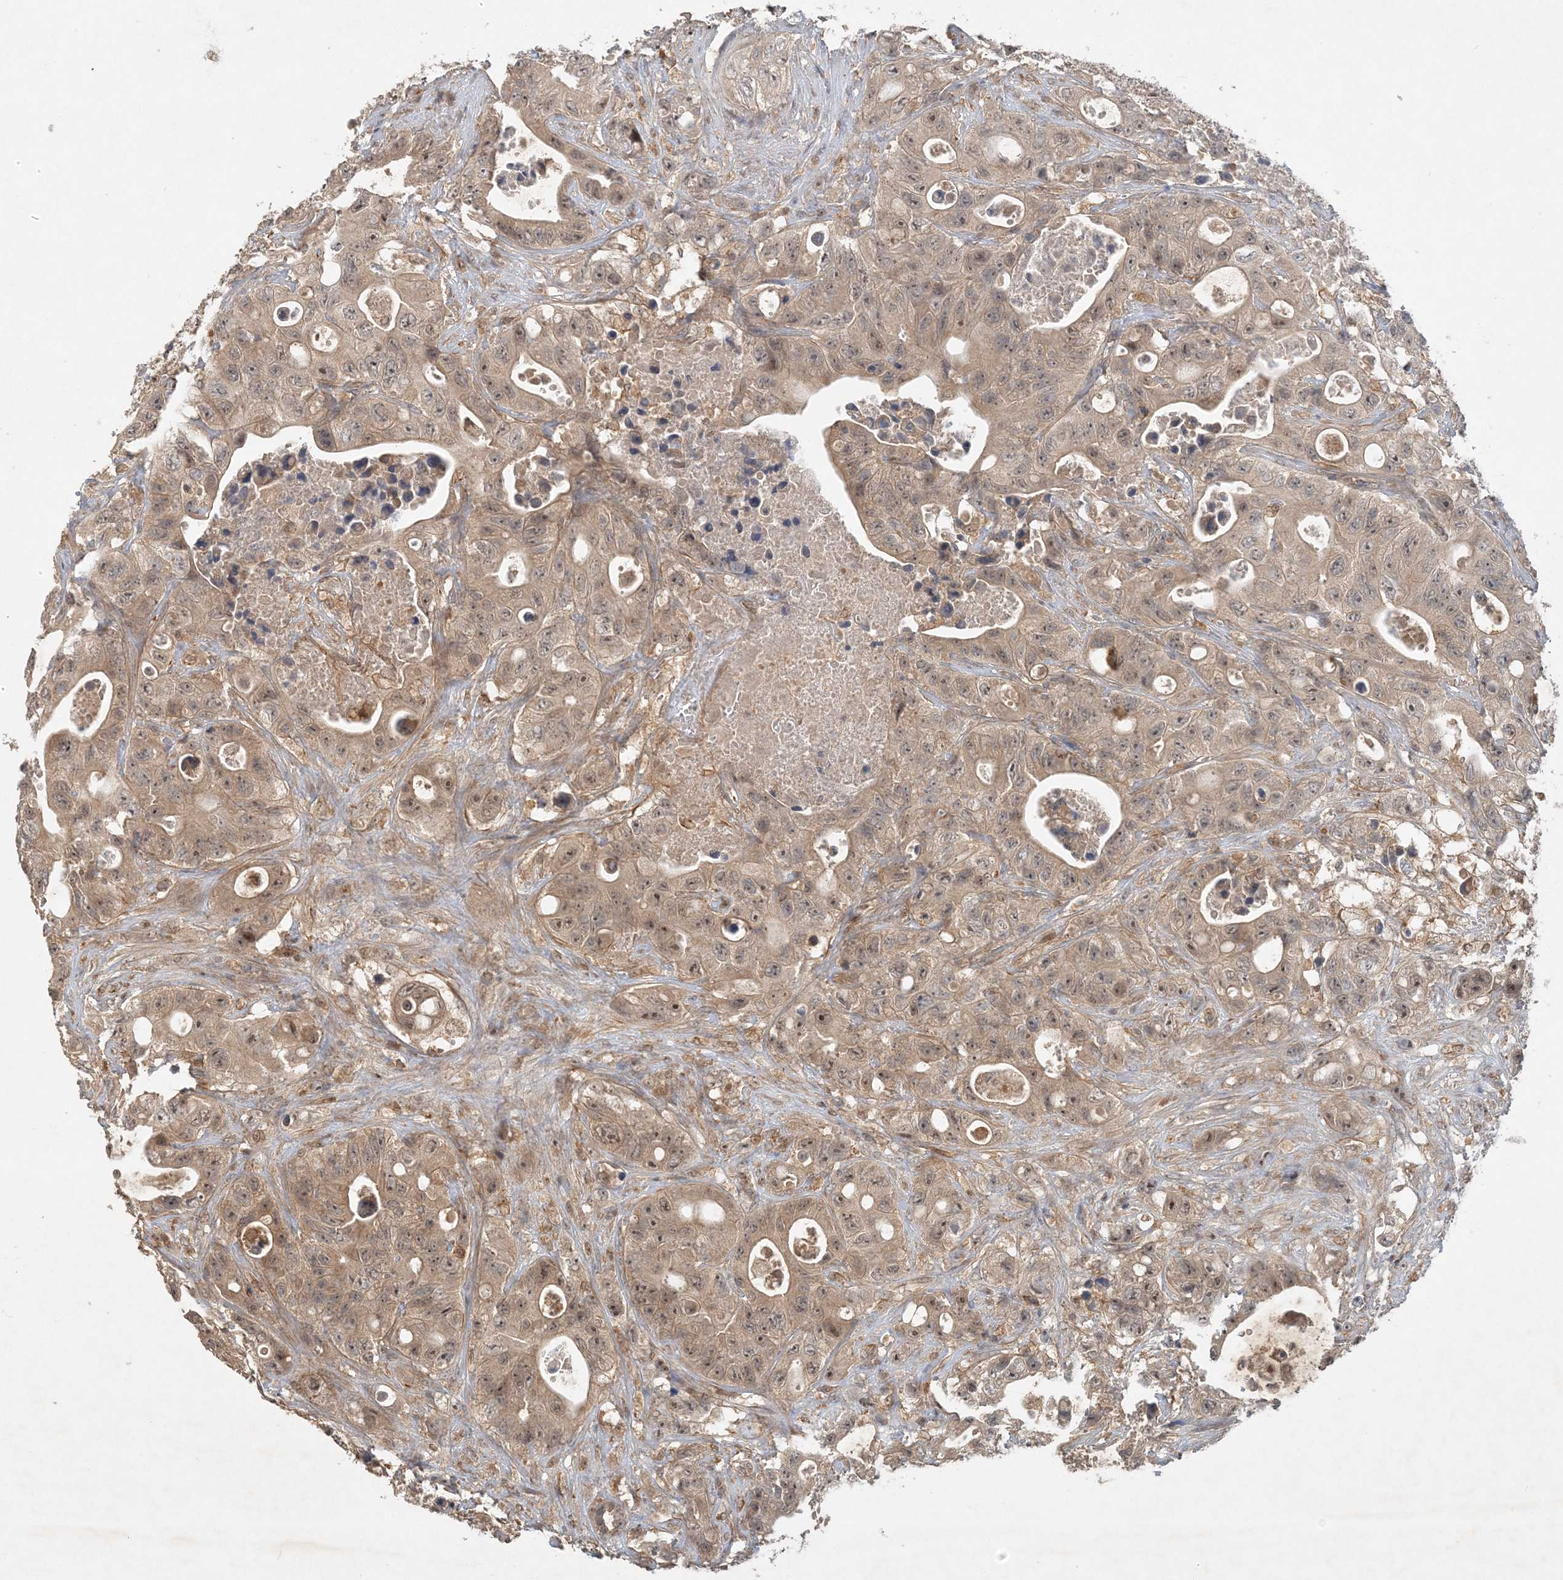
{"staining": {"intensity": "moderate", "quantity": "25%-75%", "location": "cytoplasmic/membranous,nuclear"}, "tissue": "colorectal cancer", "cell_type": "Tumor cells", "image_type": "cancer", "snomed": [{"axis": "morphology", "description": "Adenocarcinoma, NOS"}, {"axis": "topography", "description": "Colon"}], "caption": "IHC image of colorectal adenocarcinoma stained for a protein (brown), which demonstrates medium levels of moderate cytoplasmic/membranous and nuclear positivity in approximately 25%-75% of tumor cells.", "gene": "ZCCHC4", "patient": {"sex": "female", "age": 46}}